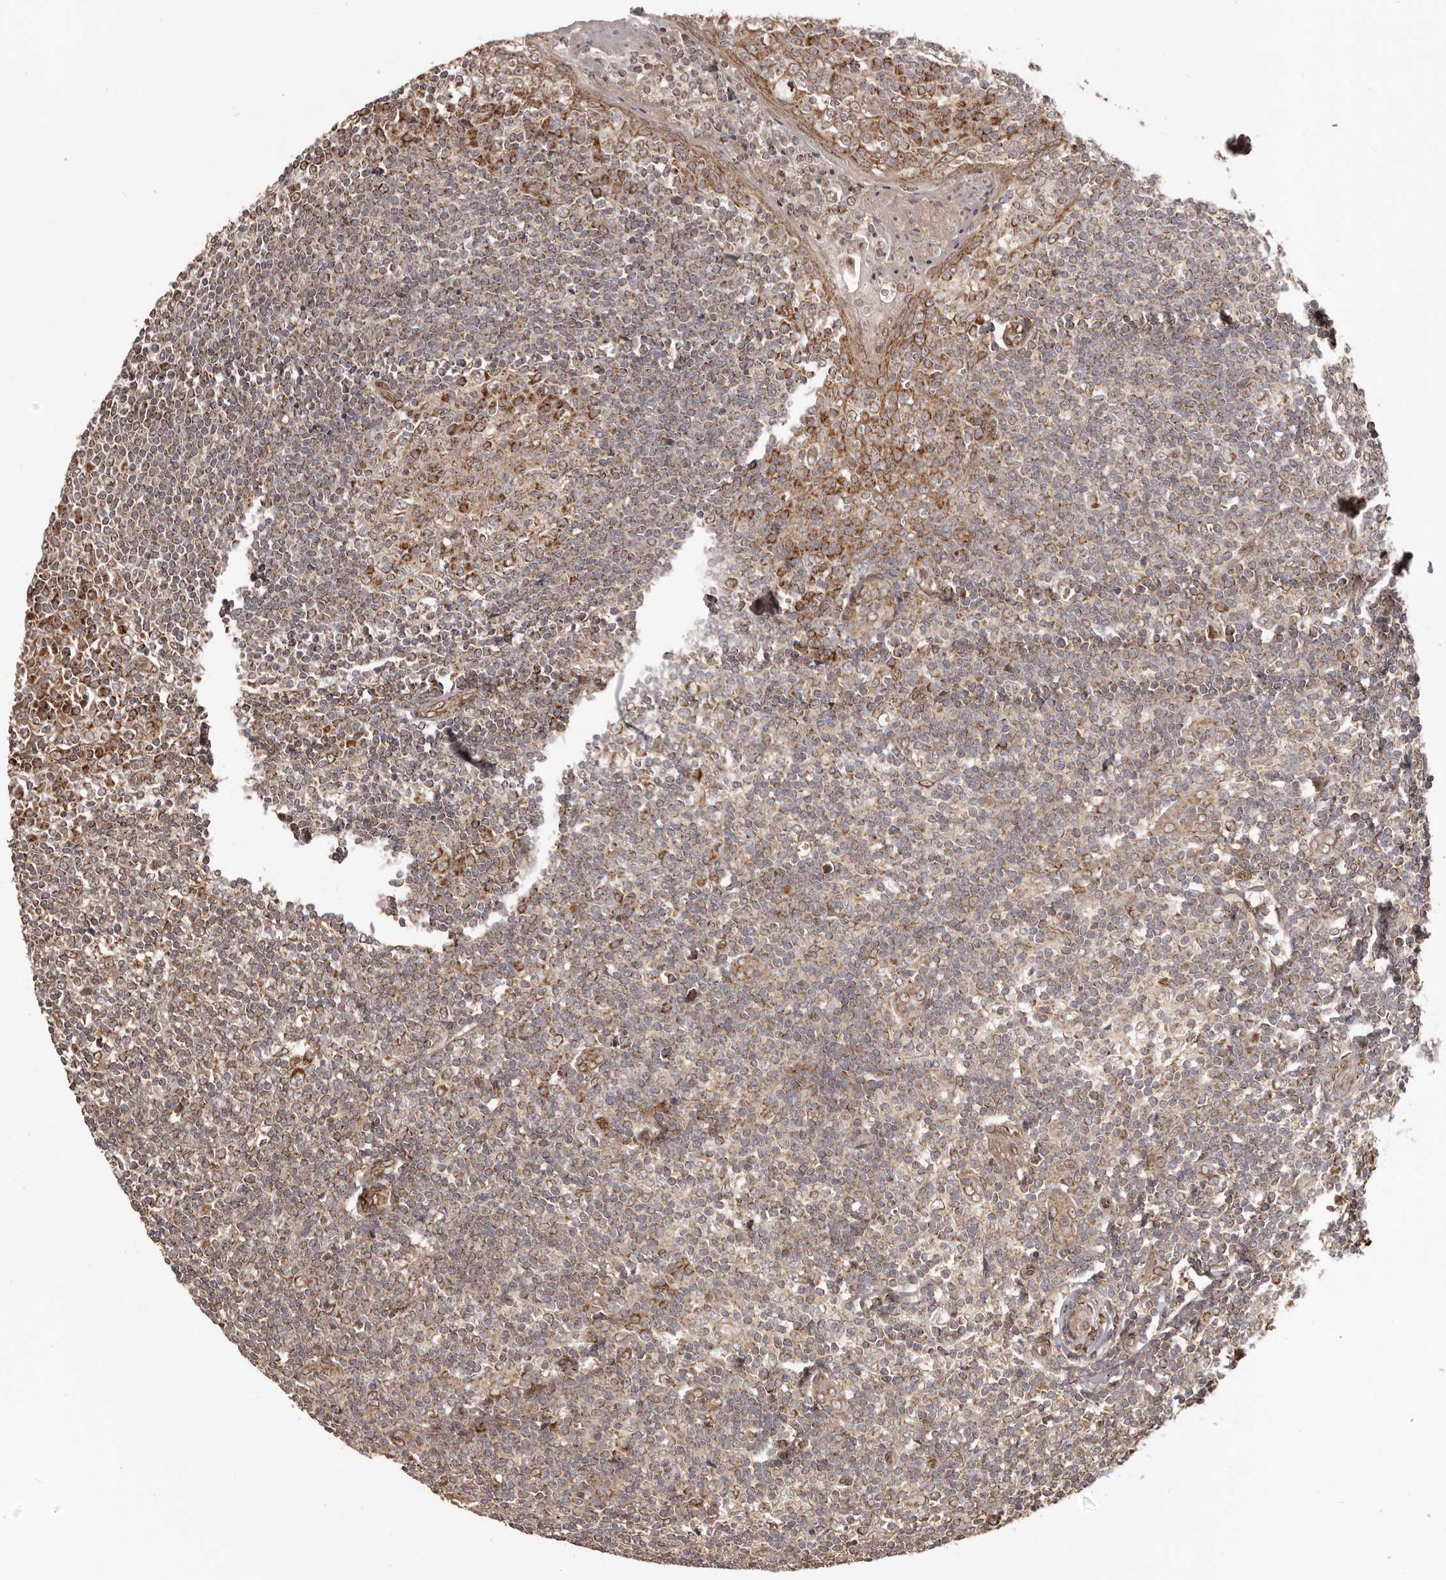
{"staining": {"intensity": "strong", "quantity": "25%-75%", "location": "cytoplasmic/membranous"}, "tissue": "tonsil", "cell_type": "Germinal center cells", "image_type": "normal", "snomed": [{"axis": "morphology", "description": "Normal tissue, NOS"}, {"axis": "topography", "description": "Tonsil"}], "caption": "Brown immunohistochemical staining in benign tonsil demonstrates strong cytoplasmic/membranous positivity in about 25%-75% of germinal center cells.", "gene": "CHRM2", "patient": {"sex": "male", "age": 27}}